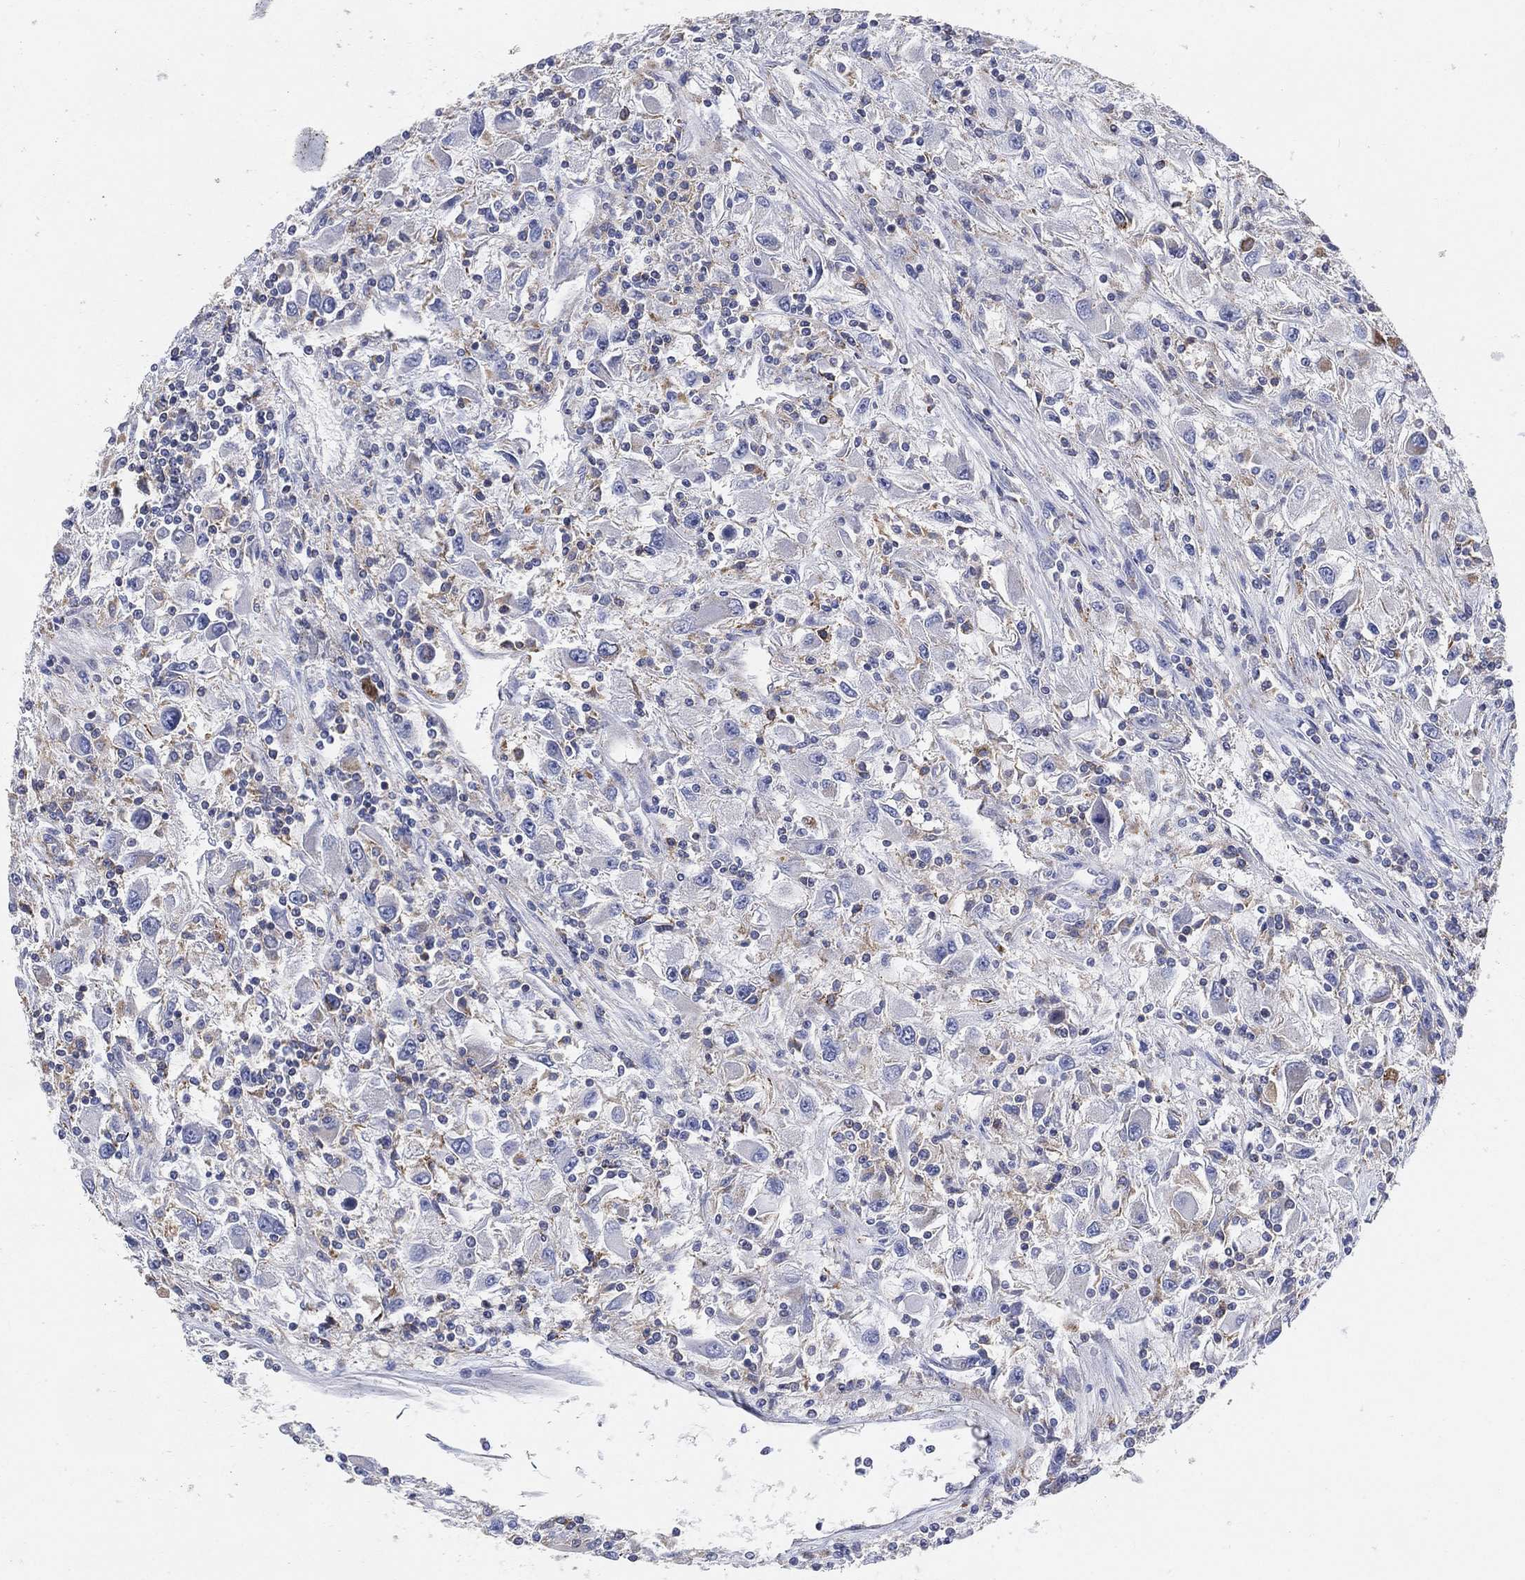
{"staining": {"intensity": "weak", "quantity": "<25%", "location": "cytoplasmic/membranous"}, "tissue": "renal cancer", "cell_type": "Tumor cells", "image_type": "cancer", "snomed": [{"axis": "morphology", "description": "Adenocarcinoma, NOS"}, {"axis": "topography", "description": "Kidney"}], "caption": "Adenocarcinoma (renal) stained for a protein using immunohistochemistry (IHC) displays no staining tumor cells.", "gene": "GCAT", "patient": {"sex": "female", "age": 67}}